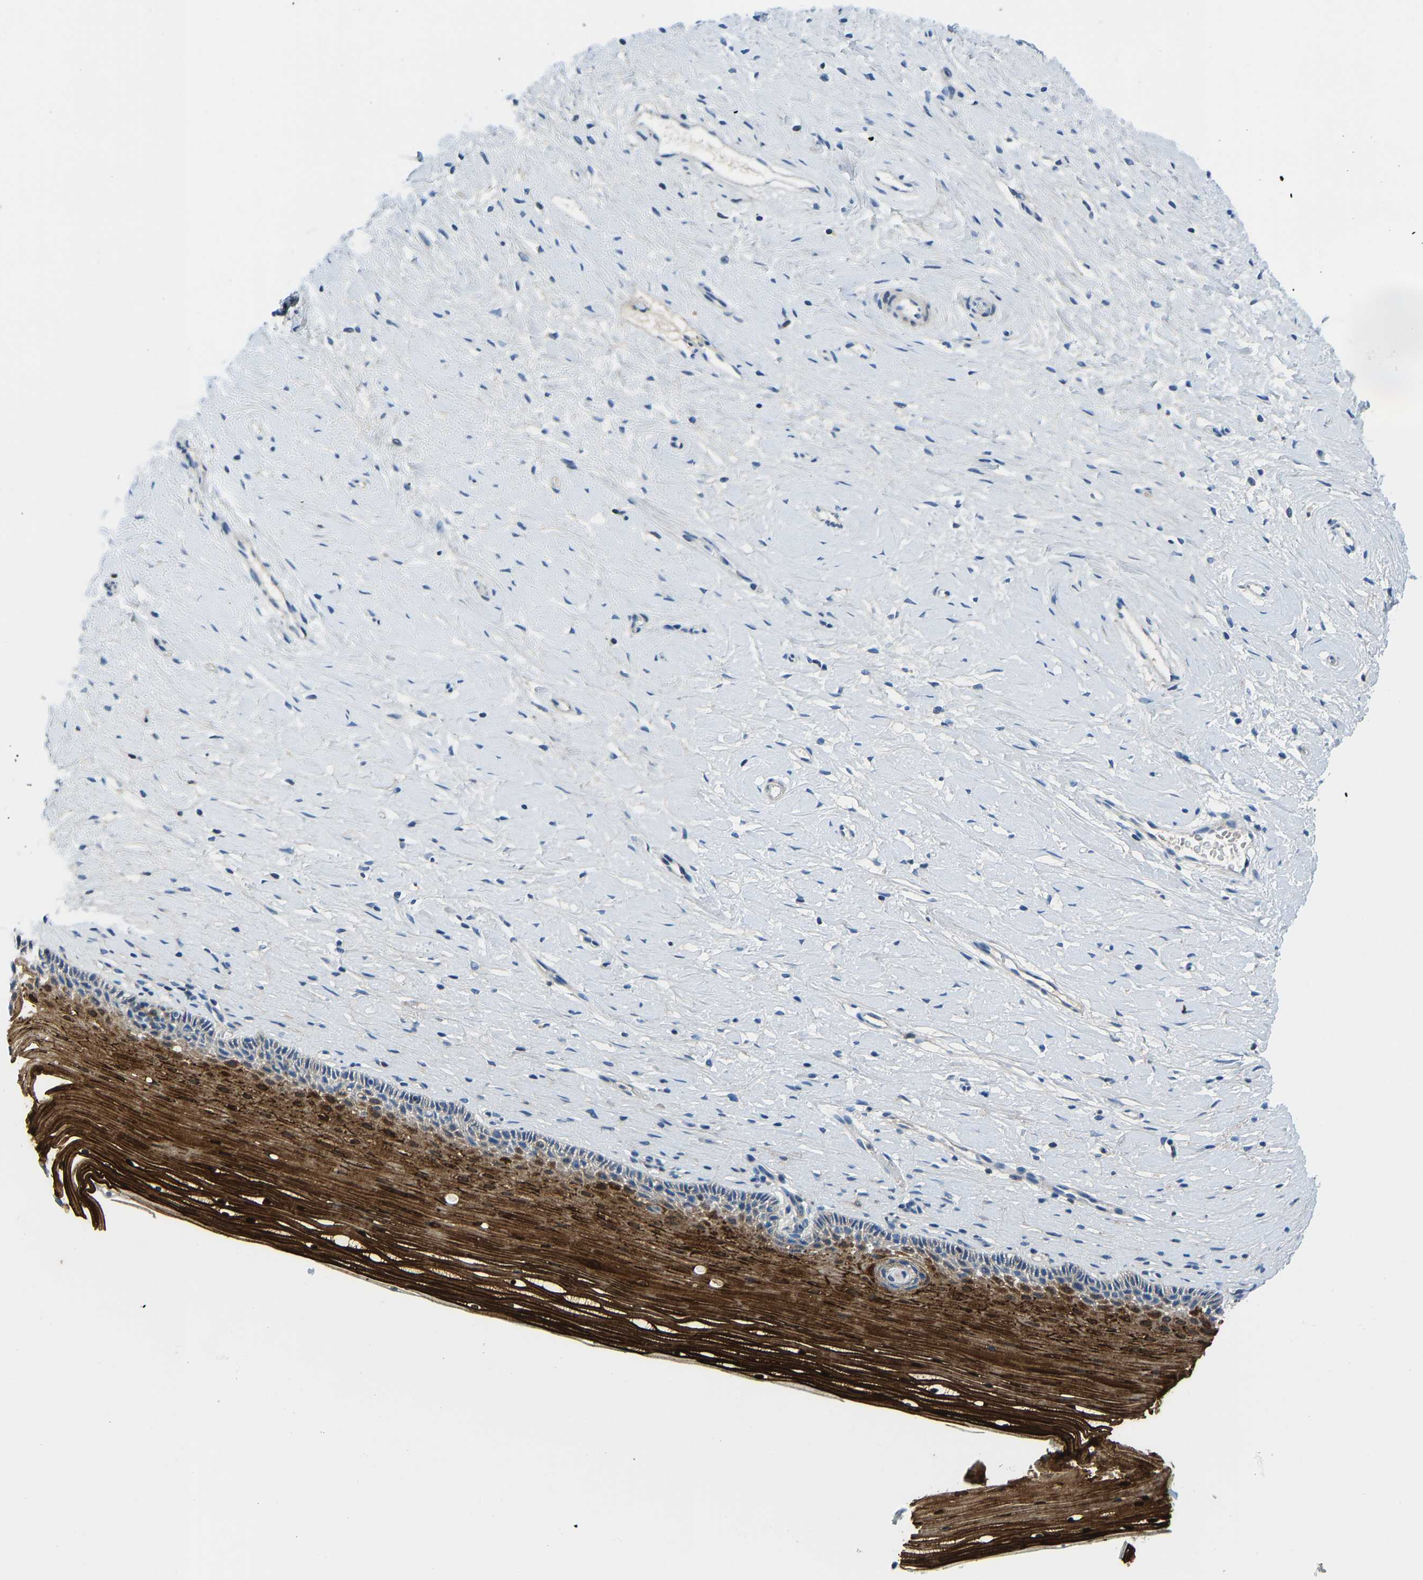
{"staining": {"intensity": "strong", "quantity": "25%-75%", "location": "cytoplasmic/membranous"}, "tissue": "cervix", "cell_type": "Squamous epithelial cells", "image_type": "normal", "snomed": [{"axis": "morphology", "description": "Normal tissue, NOS"}, {"axis": "topography", "description": "Cervix"}], "caption": "Immunohistochemical staining of benign cervix demonstrates 25%-75% levels of strong cytoplasmic/membranous protein positivity in about 25%-75% of squamous epithelial cells.", "gene": "SERPINB3", "patient": {"sex": "female", "age": 39}}